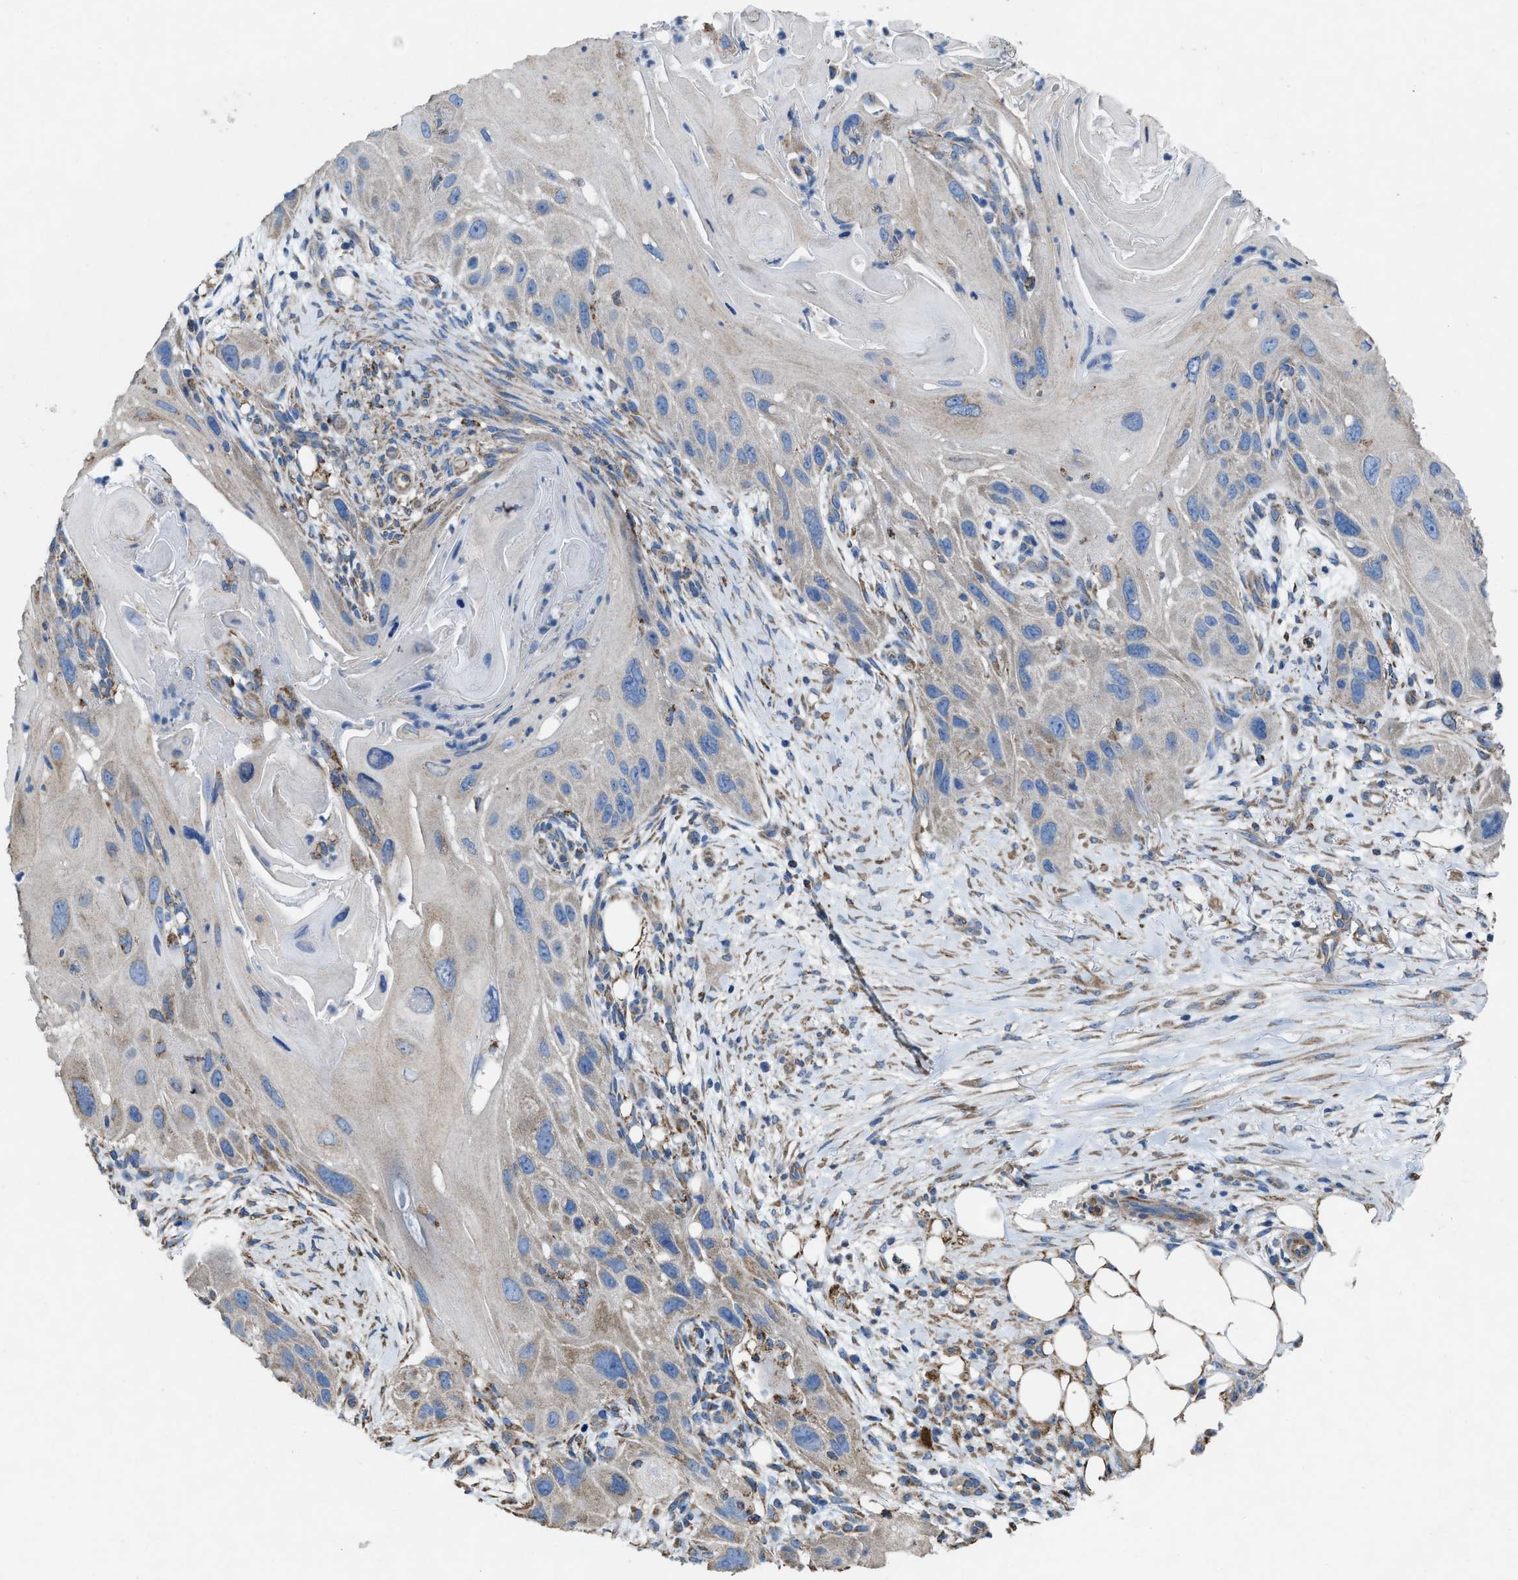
{"staining": {"intensity": "weak", "quantity": "<25%", "location": "cytoplasmic/membranous"}, "tissue": "skin cancer", "cell_type": "Tumor cells", "image_type": "cancer", "snomed": [{"axis": "morphology", "description": "Squamous cell carcinoma, NOS"}, {"axis": "topography", "description": "Skin"}], "caption": "Tumor cells show no significant protein staining in skin cancer (squamous cell carcinoma).", "gene": "DOLPP1", "patient": {"sex": "female", "age": 77}}